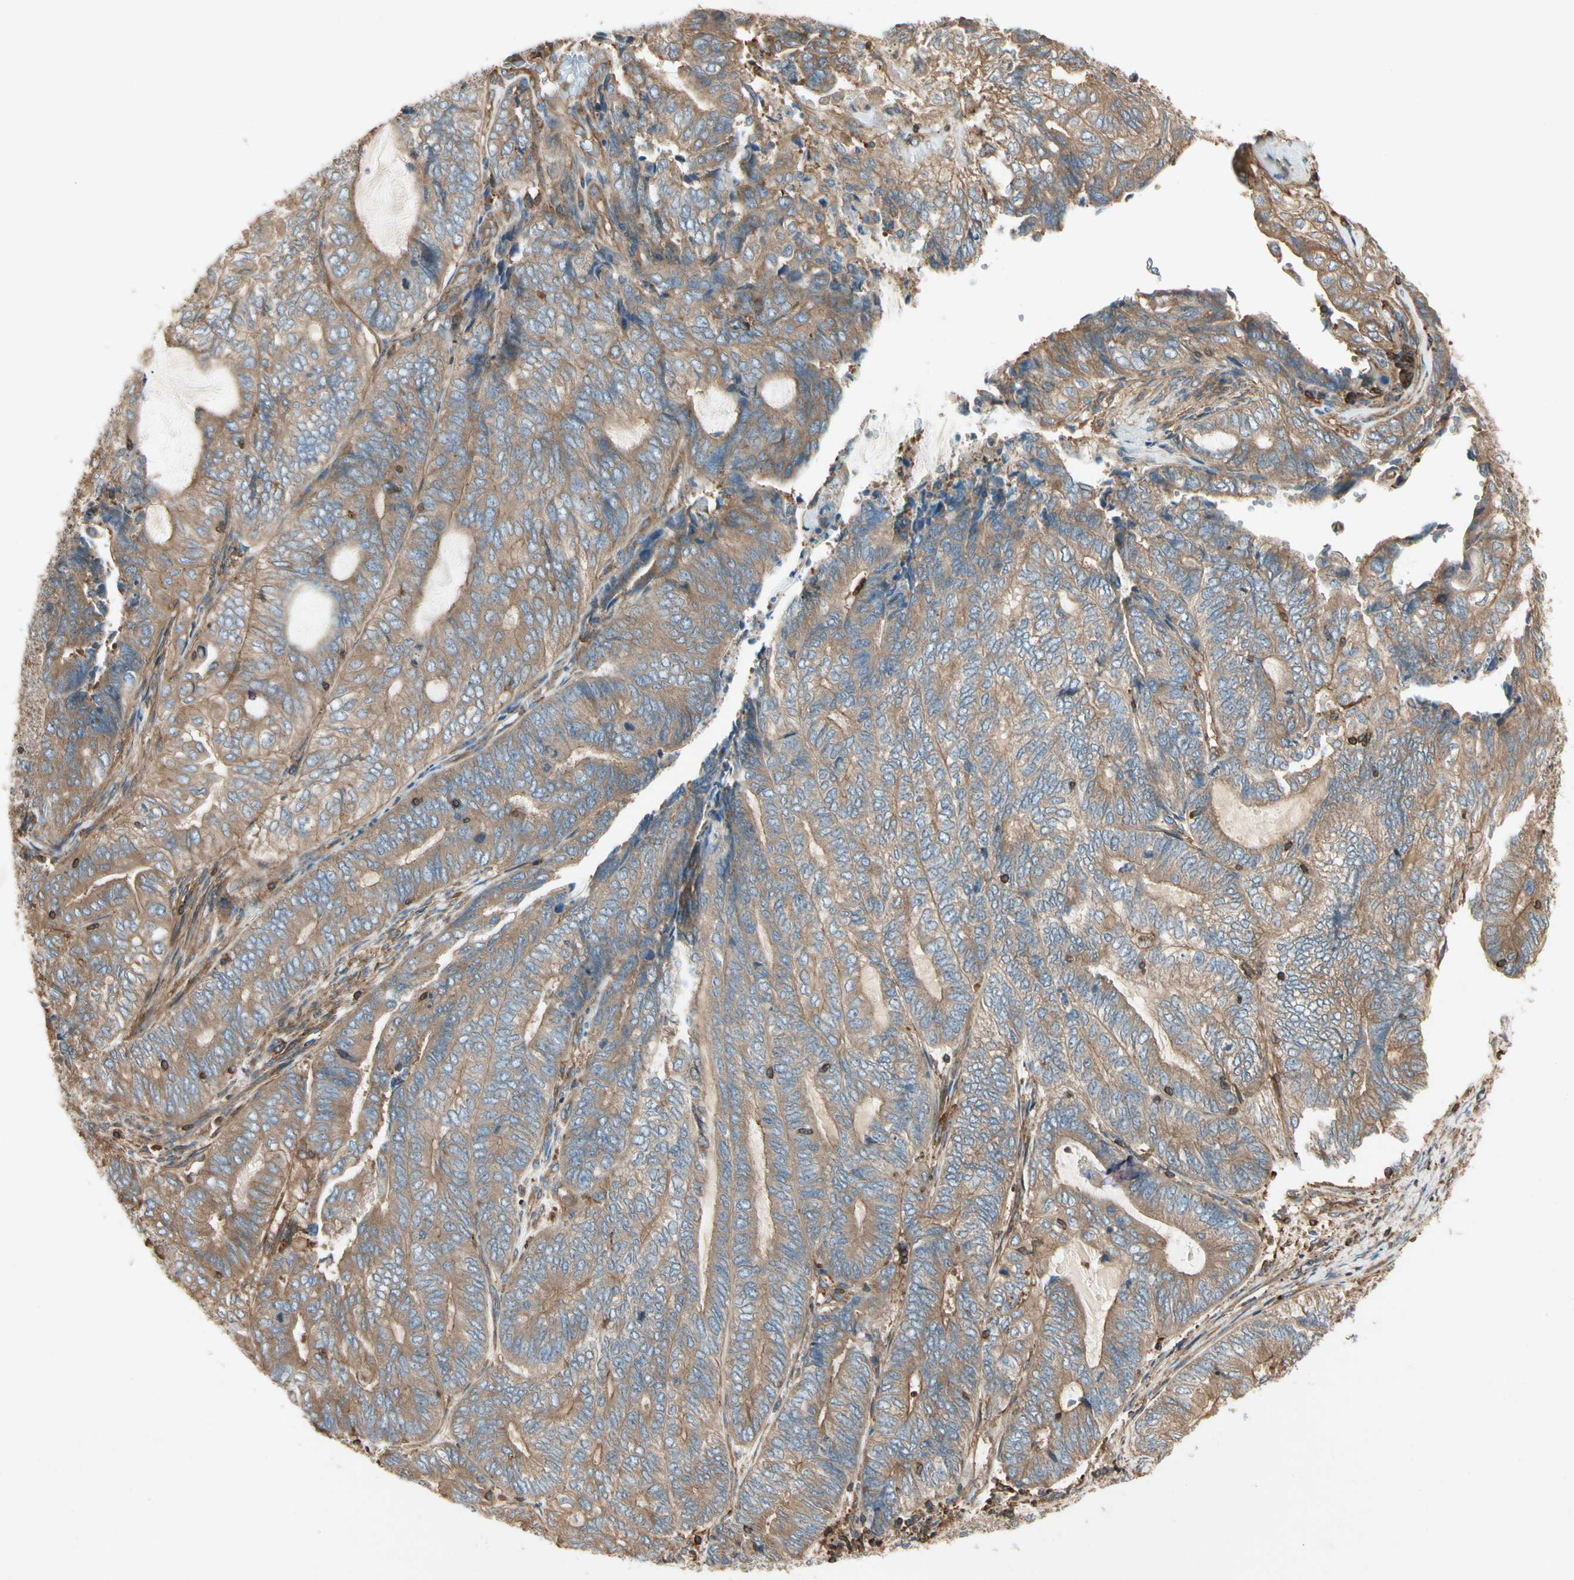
{"staining": {"intensity": "moderate", "quantity": ">75%", "location": "cytoplasmic/membranous"}, "tissue": "endometrial cancer", "cell_type": "Tumor cells", "image_type": "cancer", "snomed": [{"axis": "morphology", "description": "Adenocarcinoma, NOS"}, {"axis": "topography", "description": "Uterus"}, {"axis": "topography", "description": "Endometrium"}], "caption": "Human endometrial cancer (adenocarcinoma) stained with a brown dye displays moderate cytoplasmic/membranous positive expression in about >75% of tumor cells.", "gene": "ARPC2", "patient": {"sex": "female", "age": 70}}